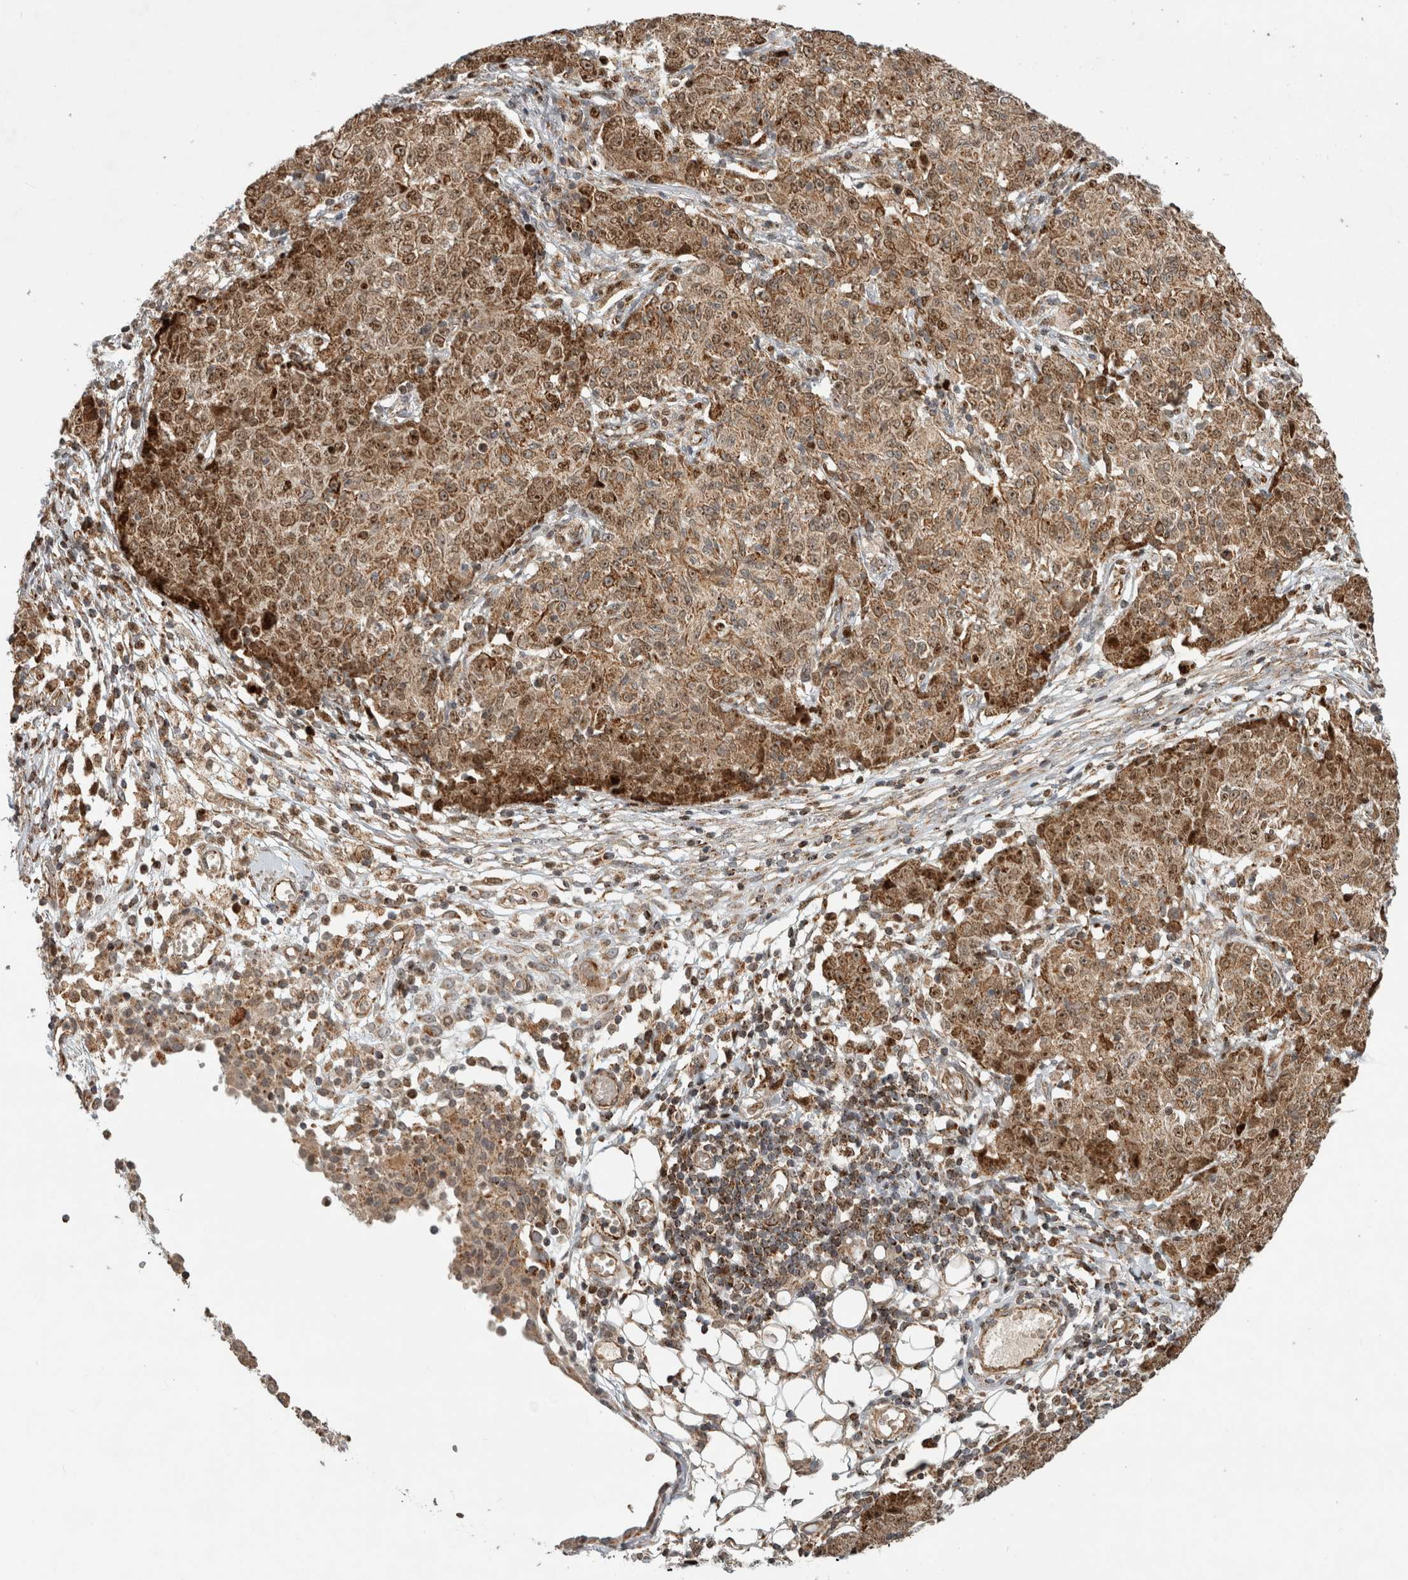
{"staining": {"intensity": "moderate", "quantity": ">75%", "location": "cytoplasmic/membranous,nuclear"}, "tissue": "ovarian cancer", "cell_type": "Tumor cells", "image_type": "cancer", "snomed": [{"axis": "morphology", "description": "Carcinoma, endometroid"}, {"axis": "topography", "description": "Ovary"}], "caption": "High-power microscopy captured an IHC image of endometroid carcinoma (ovarian), revealing moderate cytoplasmic/membranous and nuclear staining in approximately >75% of tumor cells.", "gene": "INSRR", "patient": {"sex": "female", "age": 42}}